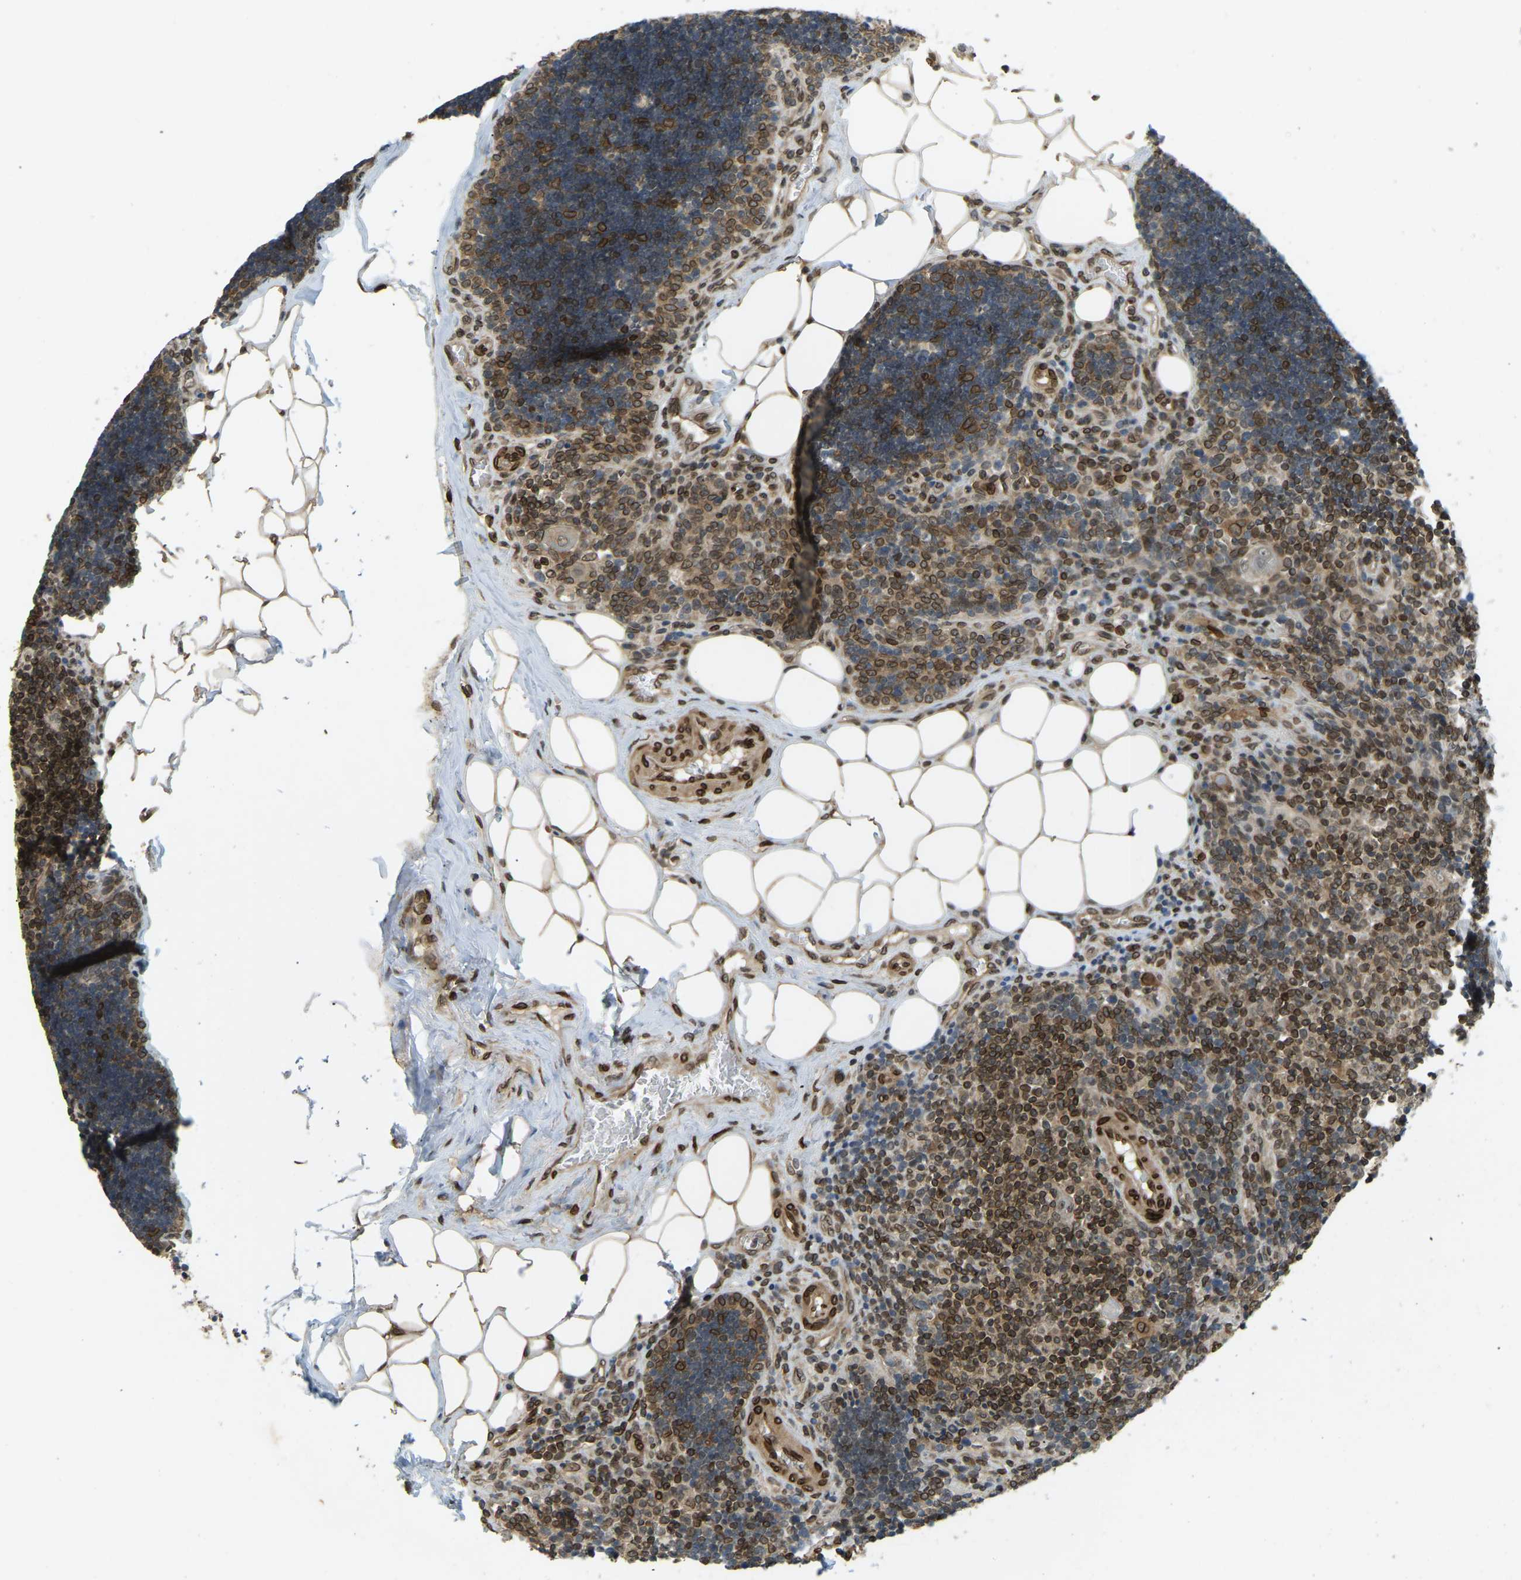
{"staining": {"intensity": "moderate", "quantity": ">75%", "location": "cytoplasmic/membranous,nuclear"}, "tissue": "lymph node", "cell_type": "Germinal center cells", "image_type": "normal", "snomed": [{"axis": "morphology", "description": "Normal tissue, NOS"}, {"axis": "topography", "description": "Lymph node"}], "caption": "Protein staining of benign lymph node displays moderate cytoplasmic/membranous,nuclear positivity in approximately >75% of germinal center cells.", "gene": "SYNE1", "patient": {"sex": "male", "age": 33}}